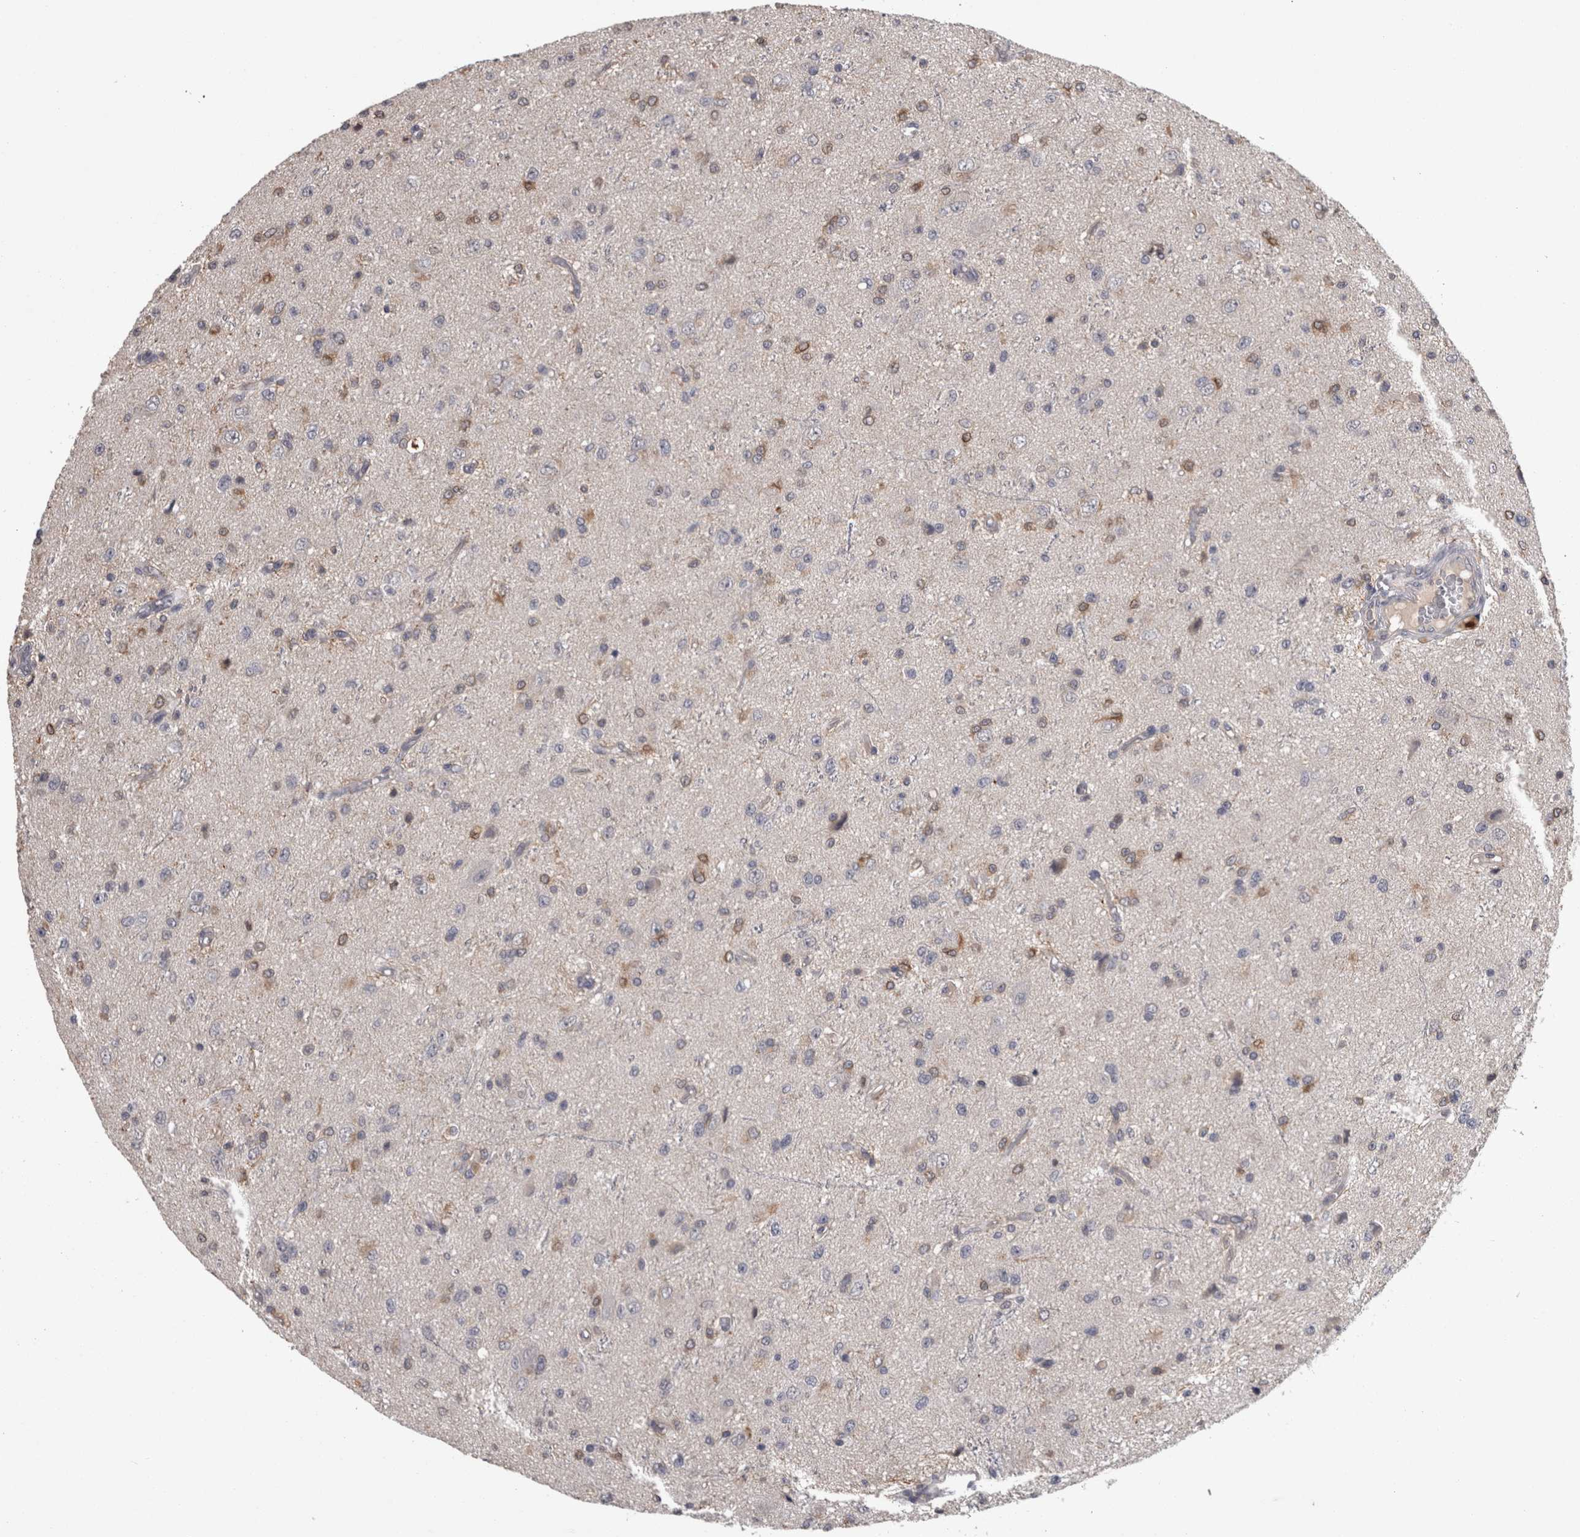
{"staining": {"intensity": "weak", "quantity": "25%-75%", "location": "cytoplasmic/membranous"}, "tissue": "glioma", "cell_type": "Tumor cells", "image_type": "cancer", "snomed": [{"axis": "morphology", "description": "Glioma, malignant, High grade"}, {"axis": "topography", "description": "pancreas cauda"}], "caption": "Weak cytoplasmic/membranous positivity is appreciated in about 25%-75% of tumor cells in malignant high-grade glioma. (DAB (3,3'-diaminobenzidine) IHC with brightfield microscopy, high magnification).", "gene": "PON3", "patient": {"sex": "male", "age": 60}}